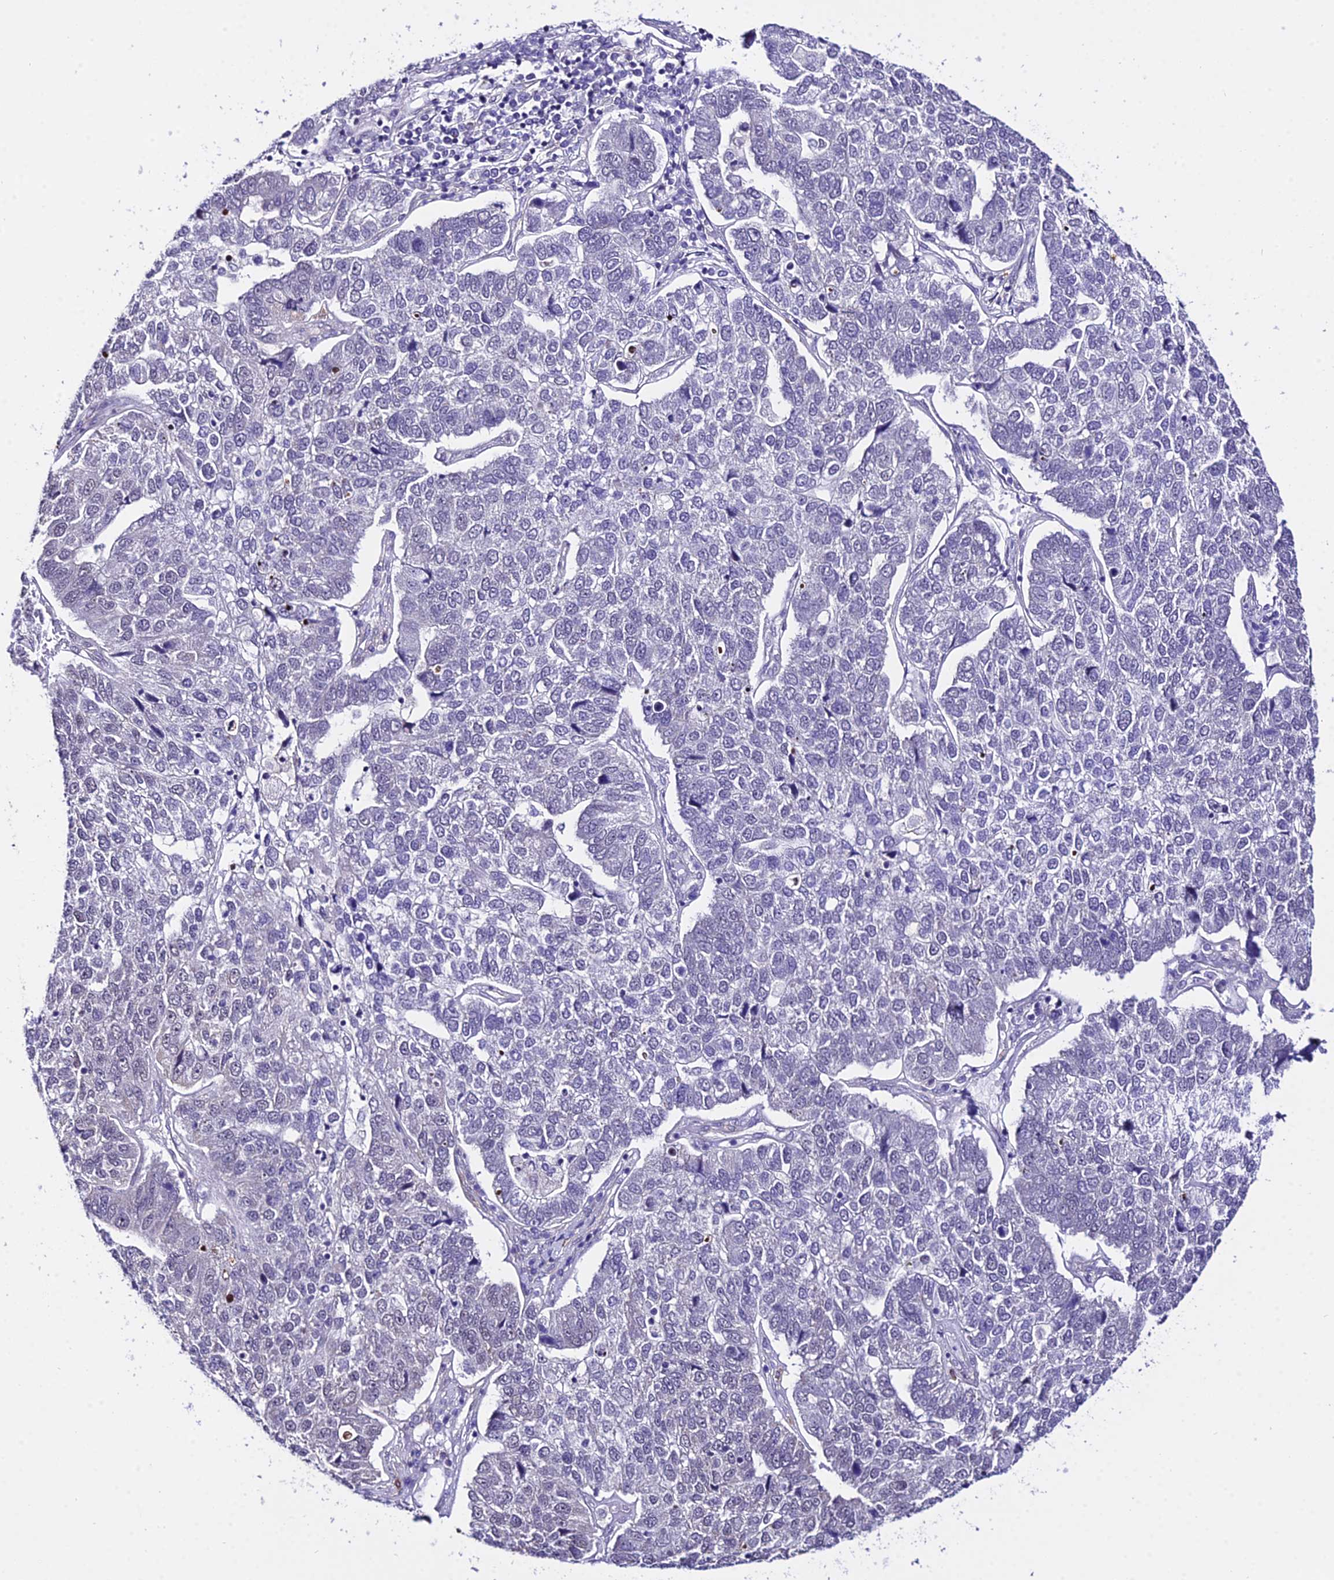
{"staining": {"intensity": "weak", "quantity": "<25%", "location": "nuclear"}, "tissue": "pancreatic cancer", "cell_type": "Tumor cells", "image_type": "cancer", "snomed": [{"axis": "morphology", "description": "Adenocarcinoma, NOS"}, {"axis": "topography", "description": "Pancreas"}], "caption": "This micrograph is of adenocarcinoma (pancreatic) stained with immunohistochemistry (IHC) to label a protein in brown with the nuclei are counter-stained blue. There is no positivity in tumor cells.", "gene": "POLR2I", "patient": {"sex": "female", "age": 61}}